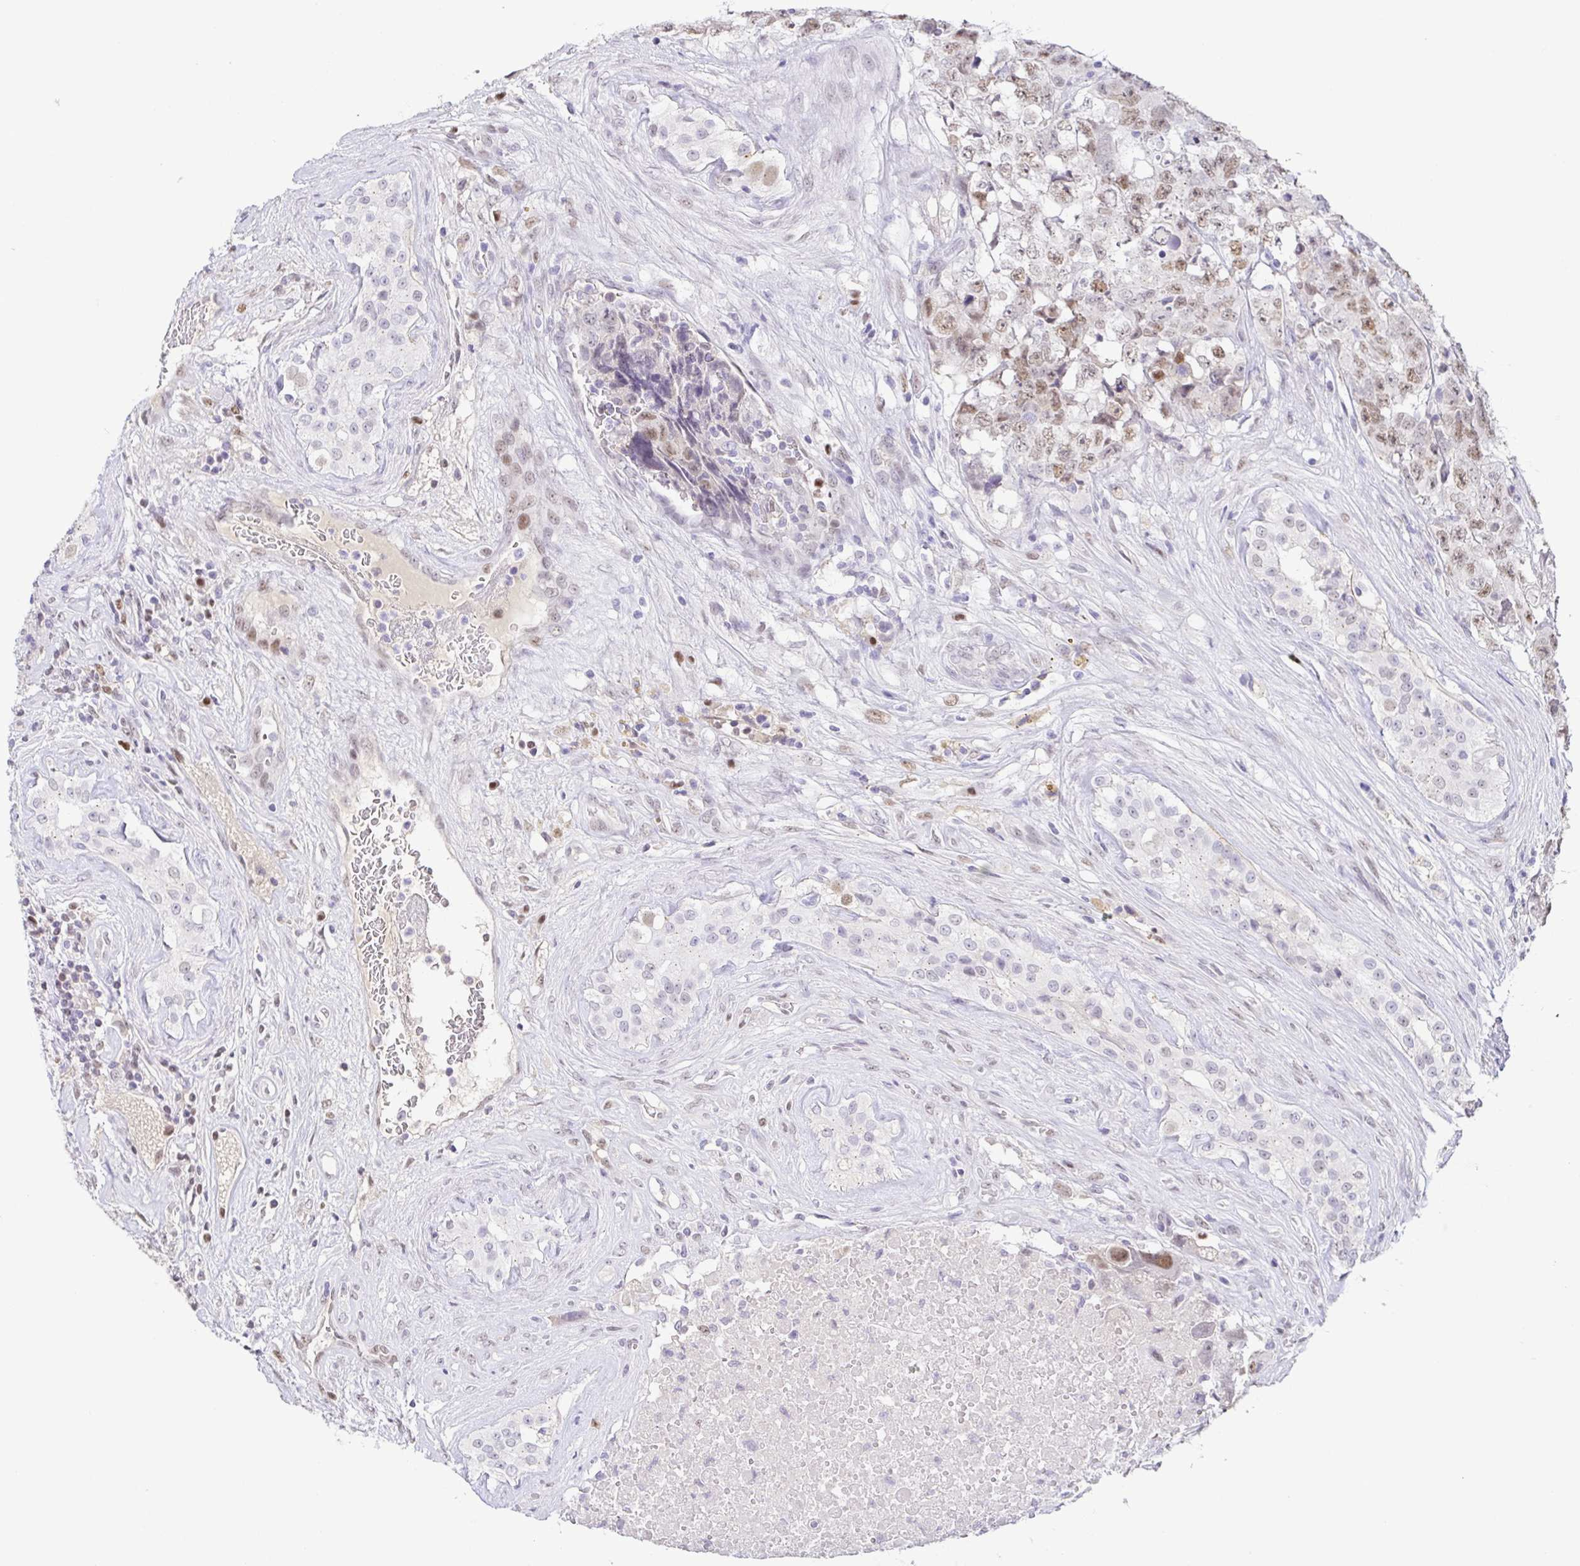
{"staining": {"intensity": "moderate", "quantity": "25%-75%", "location": "nuclear"}, "tissue": "testis cancer", "cell_type": "Tumor cells", "image_type": "cancer", "snomed": [{"axis": "morphology", "description": "Carcinoma, Embryonal, NOS"}, {"axis": "topography", "description": "Testis"}], "caption": "Embryonal carcinoma (testis) tissue reveals moderate nuclear positivity in approximately 25%-75% of tumor cells, visualized by immunohistochemistry. Using DAB (brown) and hematoxylin (blue) stains, captured at high magnification using brightfield microscopy.", "gene": "TCF3", "patient": {"sex": "male", "age": 24}}